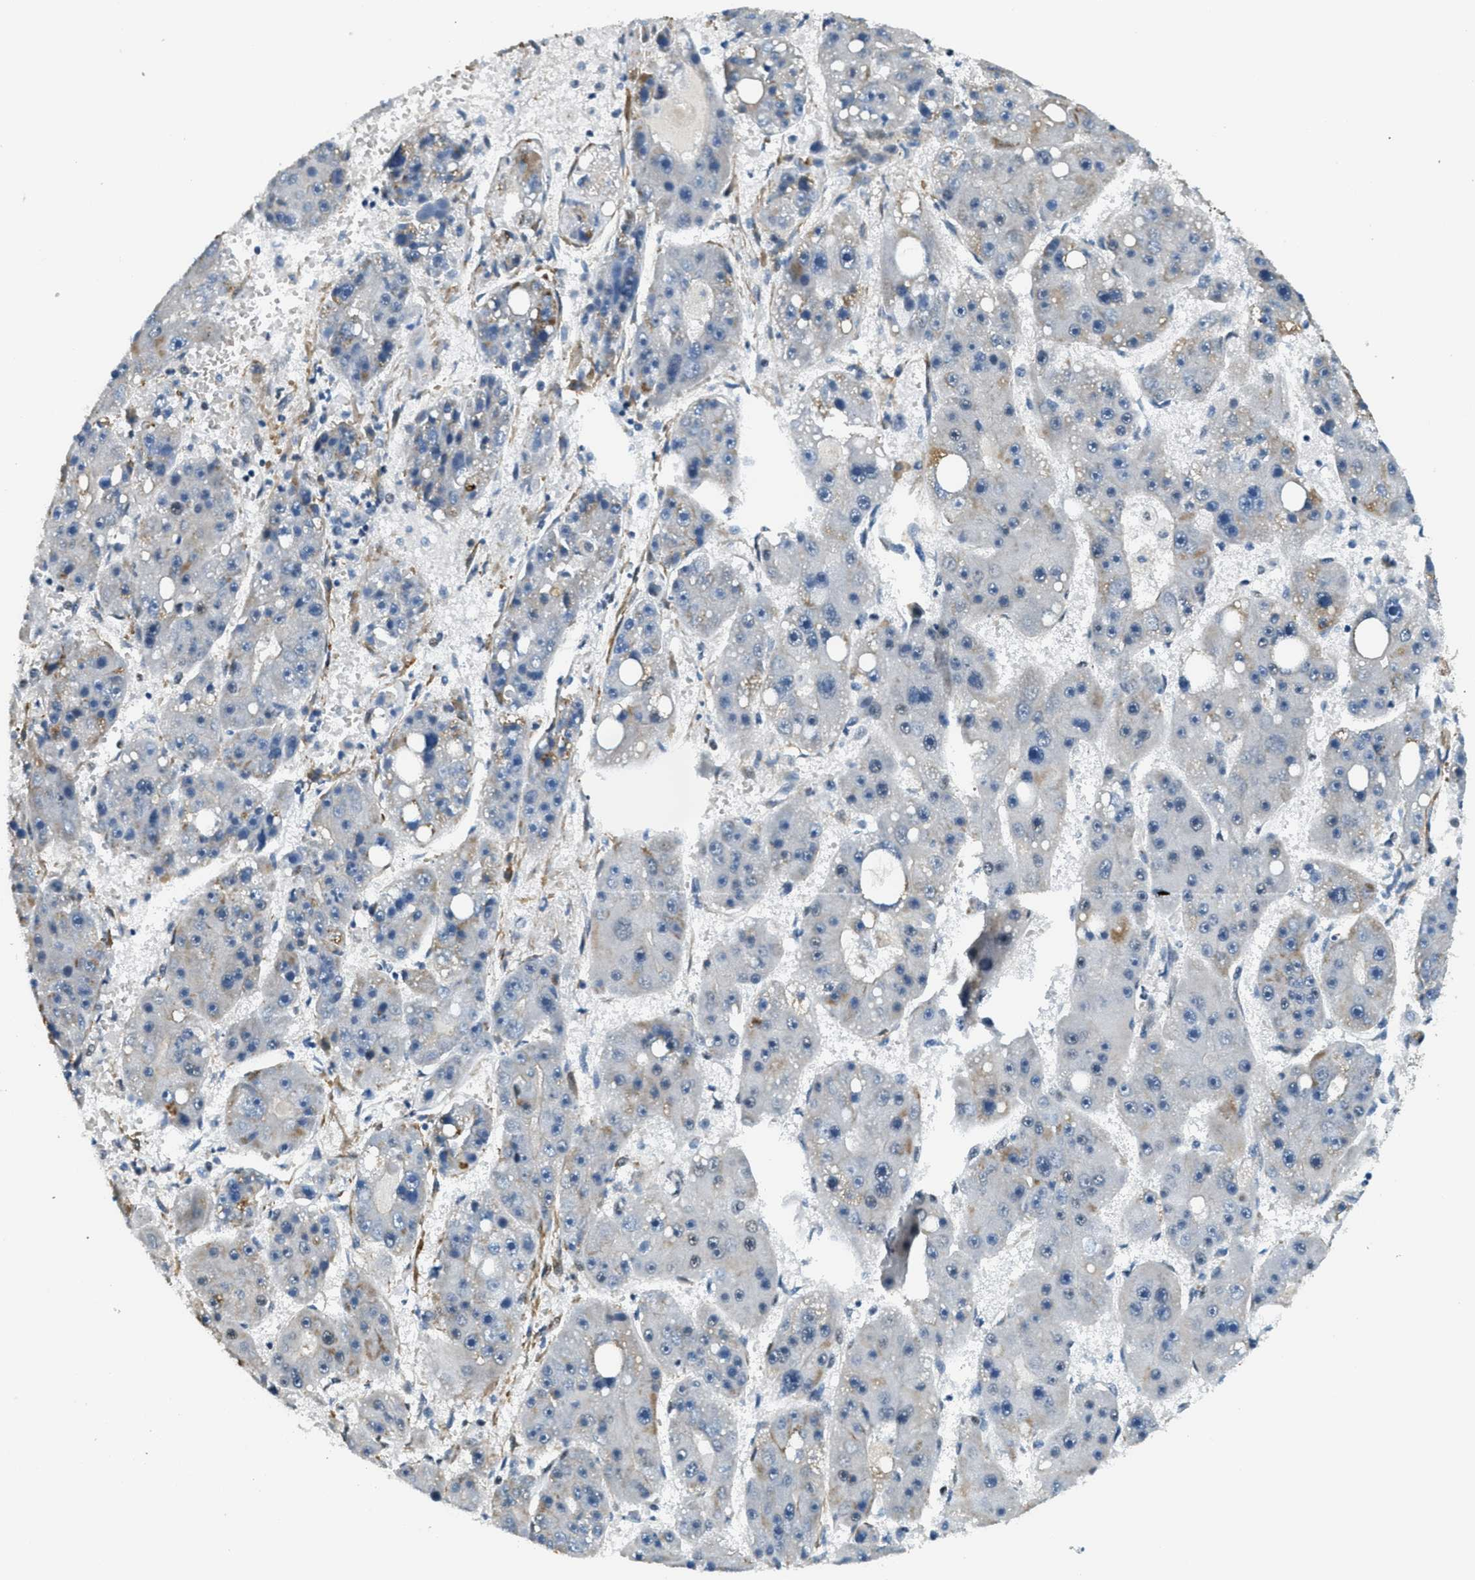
{"staining": {"intensity": "negative", "quantity": "none", "location": "none"}, "tissue": "liver cancer", "cell_type": "Tumor cells", "image_type": "cancer", "snomed": [{"axis": "morphology", "description": "Carcinoma, Hepatocellular, NOS"}, {"axis": "topography", "description": "Liver"}], "caption": "Immunohistochemistry image of neoplastic tissue: hepatocellular carcinoma (liver) stained with DAB (3,3'-diaminobenzidine) reveals no significant protein positivity in tumor cells. (DAB (3,3'-diaminobenzidine) IHC visualized using brightfield microscopy, high magnification).", "gene": "CFAP36", "patient": {"sex": "female", "age": 61}}